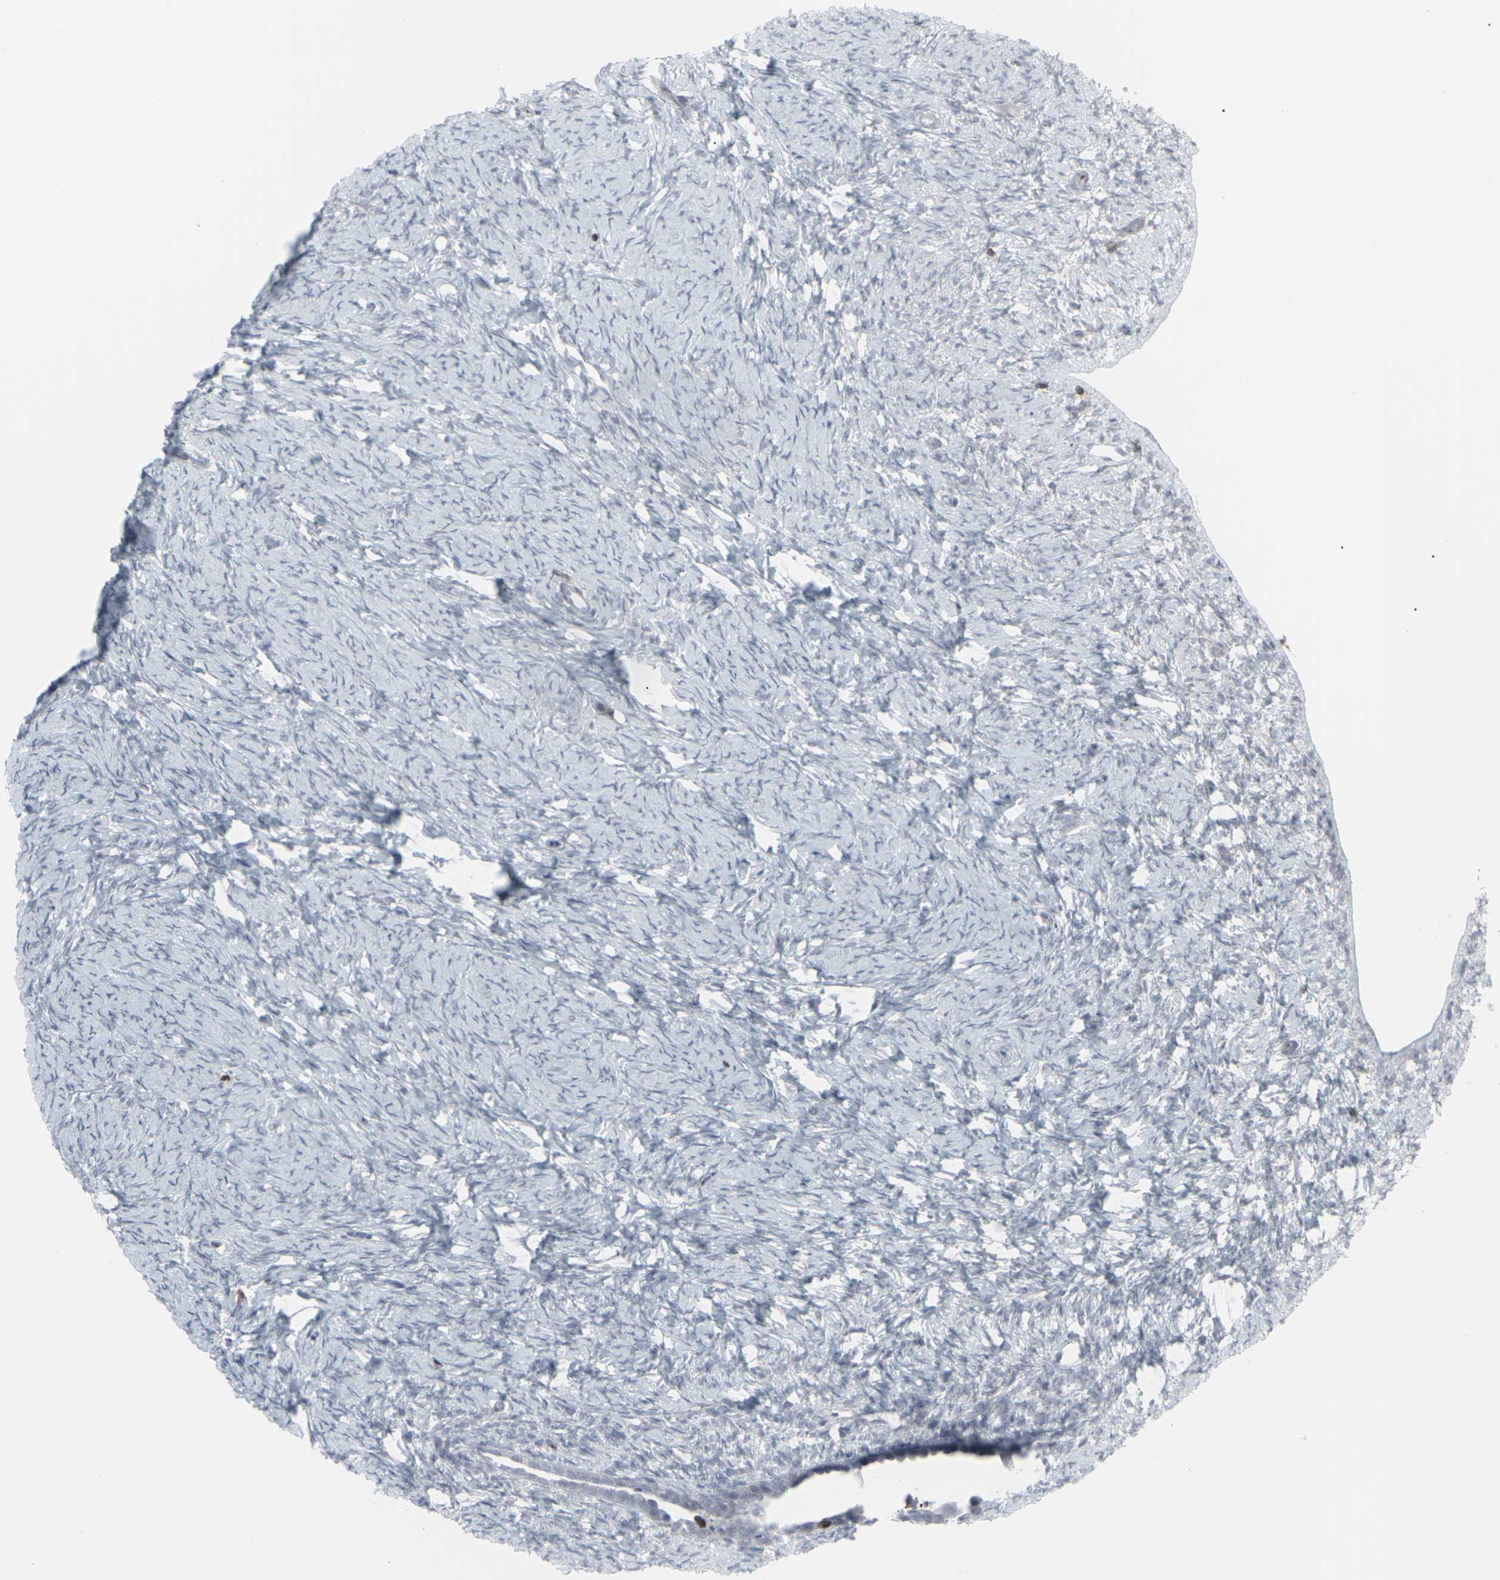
{"staining": {"intensity": "negative", "quantity": "none", "location": "none"}, "tissue": "ovary", "cell_type": "Ovarian stroma cells", "image_type": "normal", "snomed": [{"axis": "morphology", "description": "Normal tissue, NOS"}, {"axis": "topography", "description": "Ovary"}], "caption": "Human ovary stained for a protein using immunohistochemistry (IHC) exhibits no positivity in ovarian stroma cells.", "gene": "APOBEC2", "patient": {"sex": "female", "age": 33}}